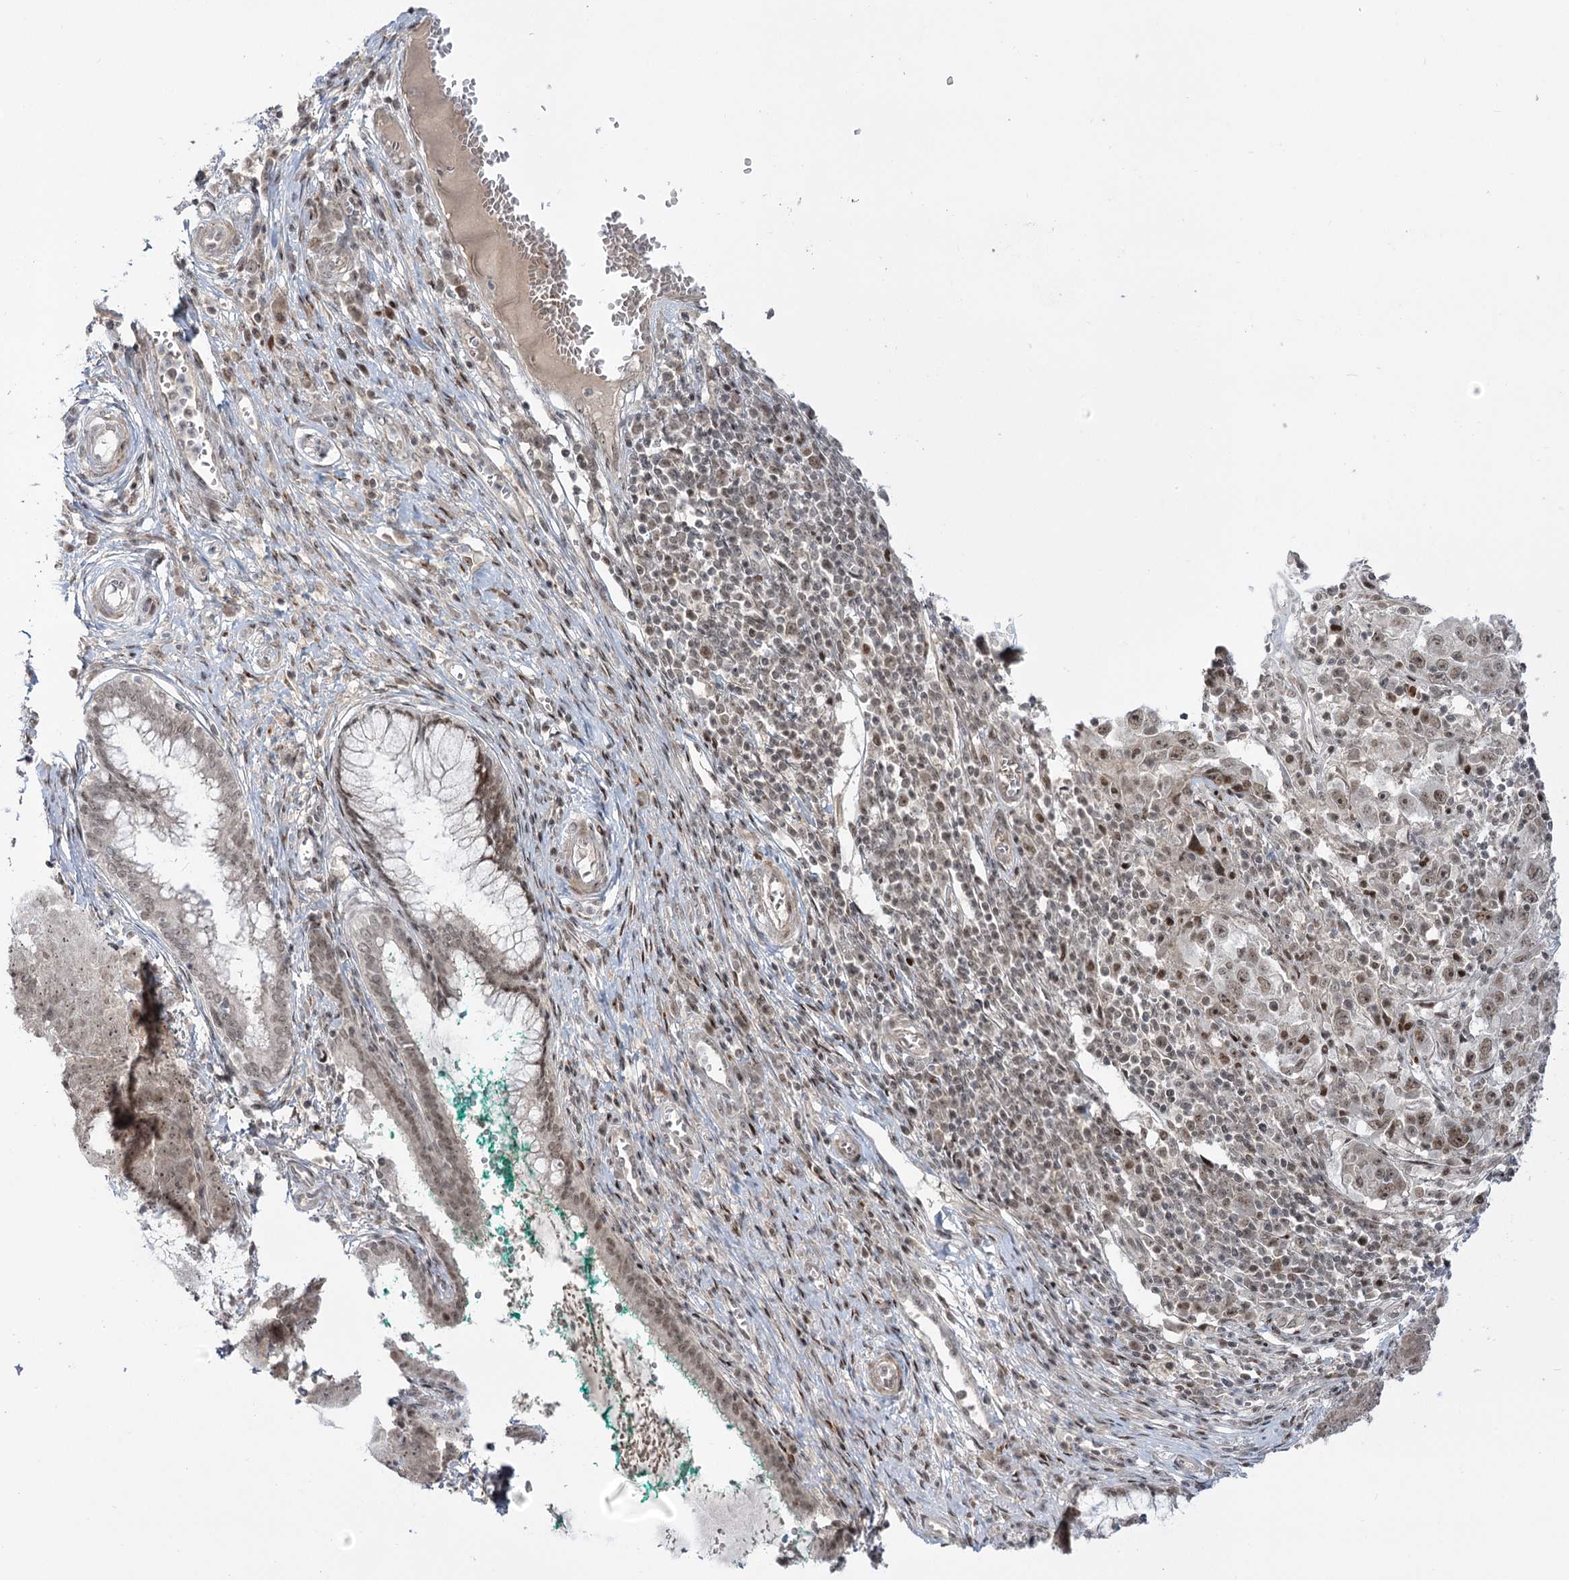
{"staining": {"intensity": "weak", "quantity": "<25%", "location": "nuclear"}, "tissue": "cervix", "cell_type": "Glandular cells", "image_type": "normal", "snomed": [{"axis": "morphology", "description": "Normal tissue, NOS"}, {"axis": "morphology", "description": "Adenocarcinoma, NOS"}, {"axis": "topography", "description": "Cervix"}], "caption": "Immunohistochemistry (IHC) of benign human cervix demonstrates no staining in glandular cells.", "gene": "HELQ", "patient": {"sex": "female", "age": 29}}